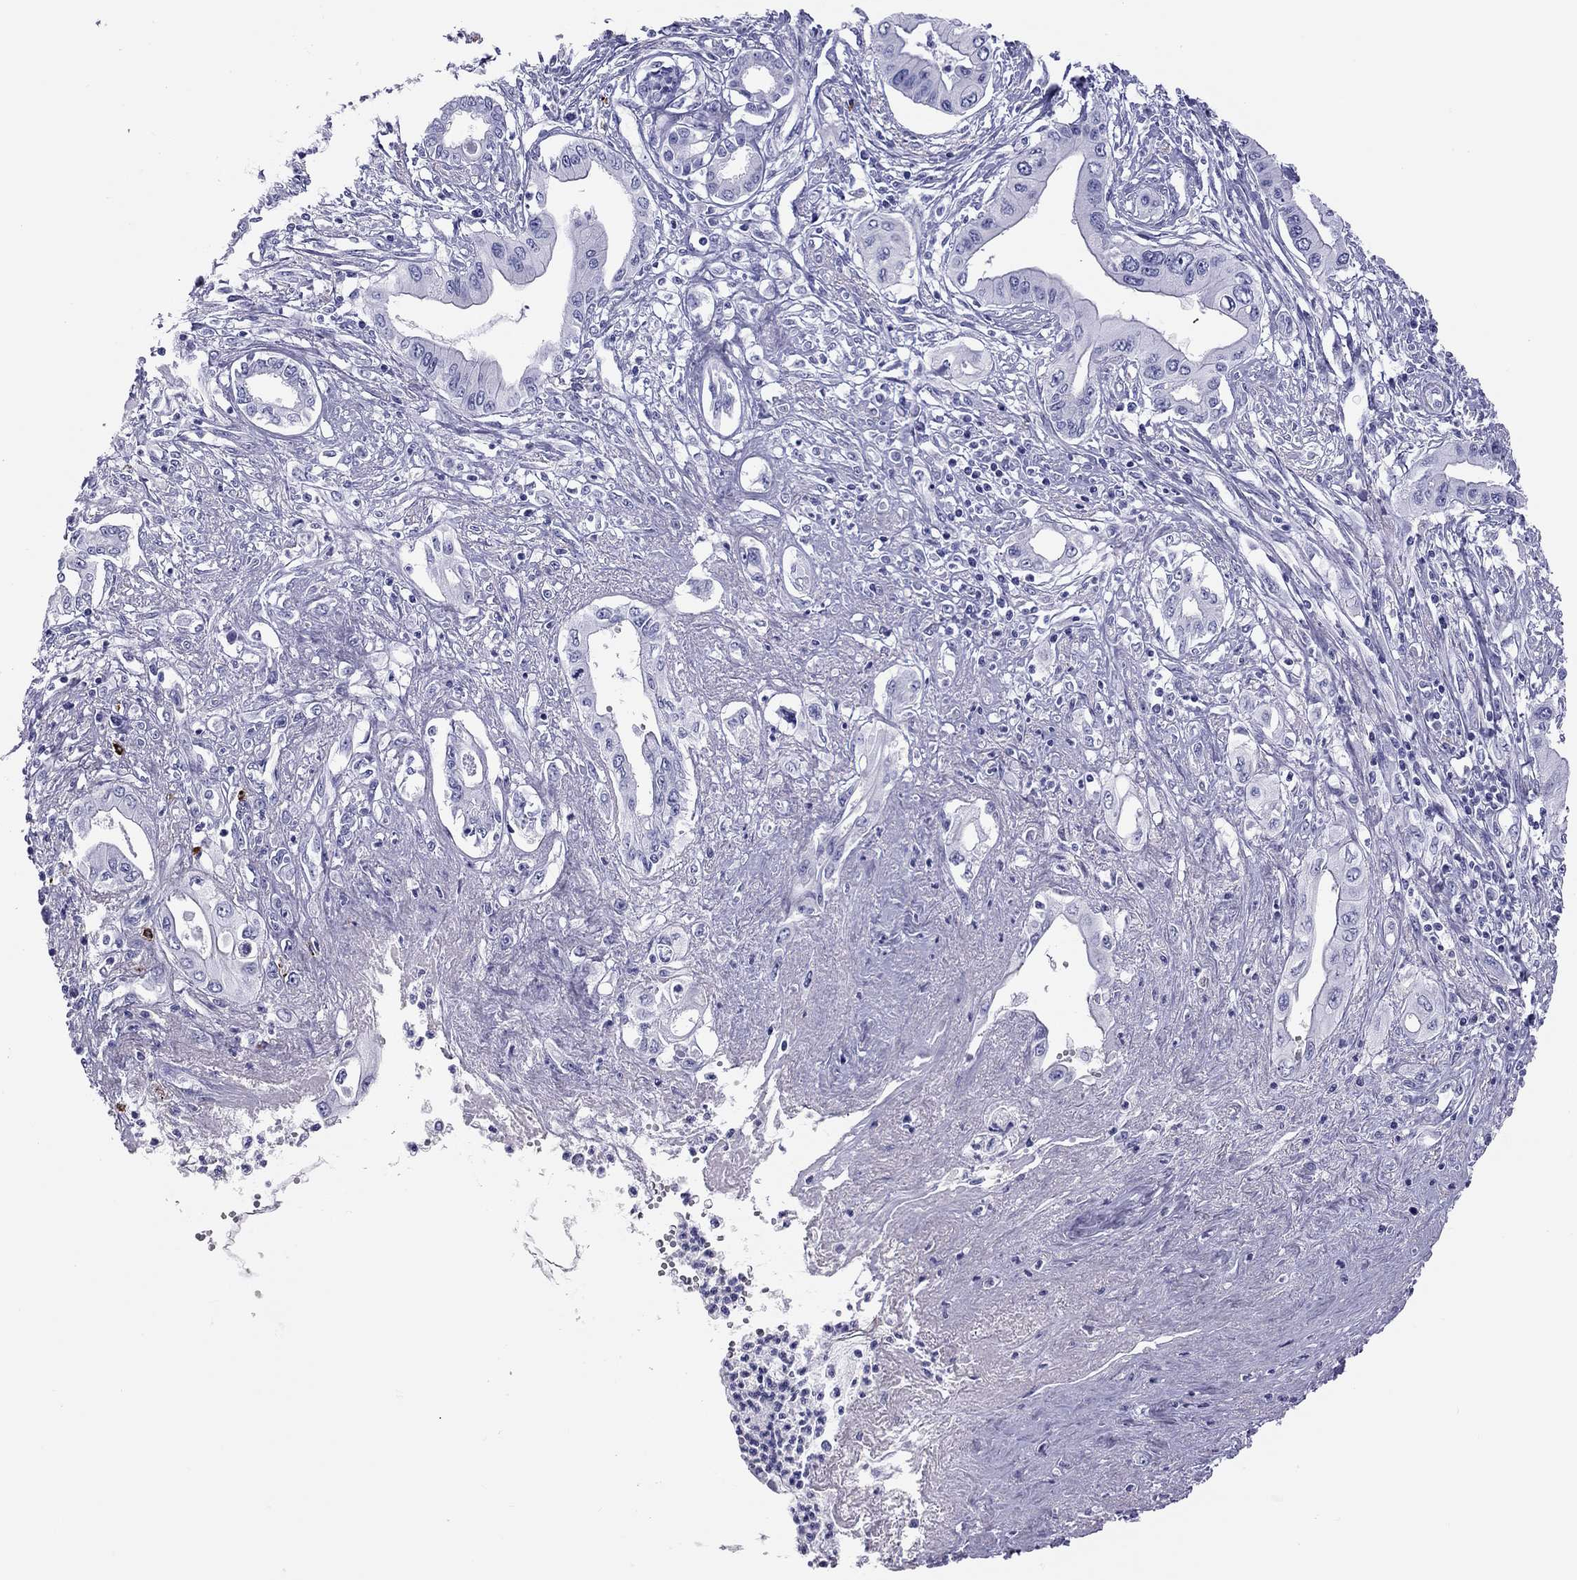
{"staining": {"intensity": "negative", "quantity": "none", "location": "none"}, "tissue": "pancreatic cancer", "cell_type": "Tumor cells", "image_type": "cancer", "snomed": [{"axis": "morphology", "description": "Adenocarcinoma, NOS"}, {"axis": "topography", "description": "Pancreas"}], "caption": "Immunohistochemistry of human pancreatic adenocarcinoma exhibits no positivity in tumor cells. Brightfield microscopy of immunohistochemistry (IHC) stained with DAB (brown) and hematoxylin (blue), captured at high magnification.", "gene": "IL17REL", "patient": {"sex": "female", "age": 62}}